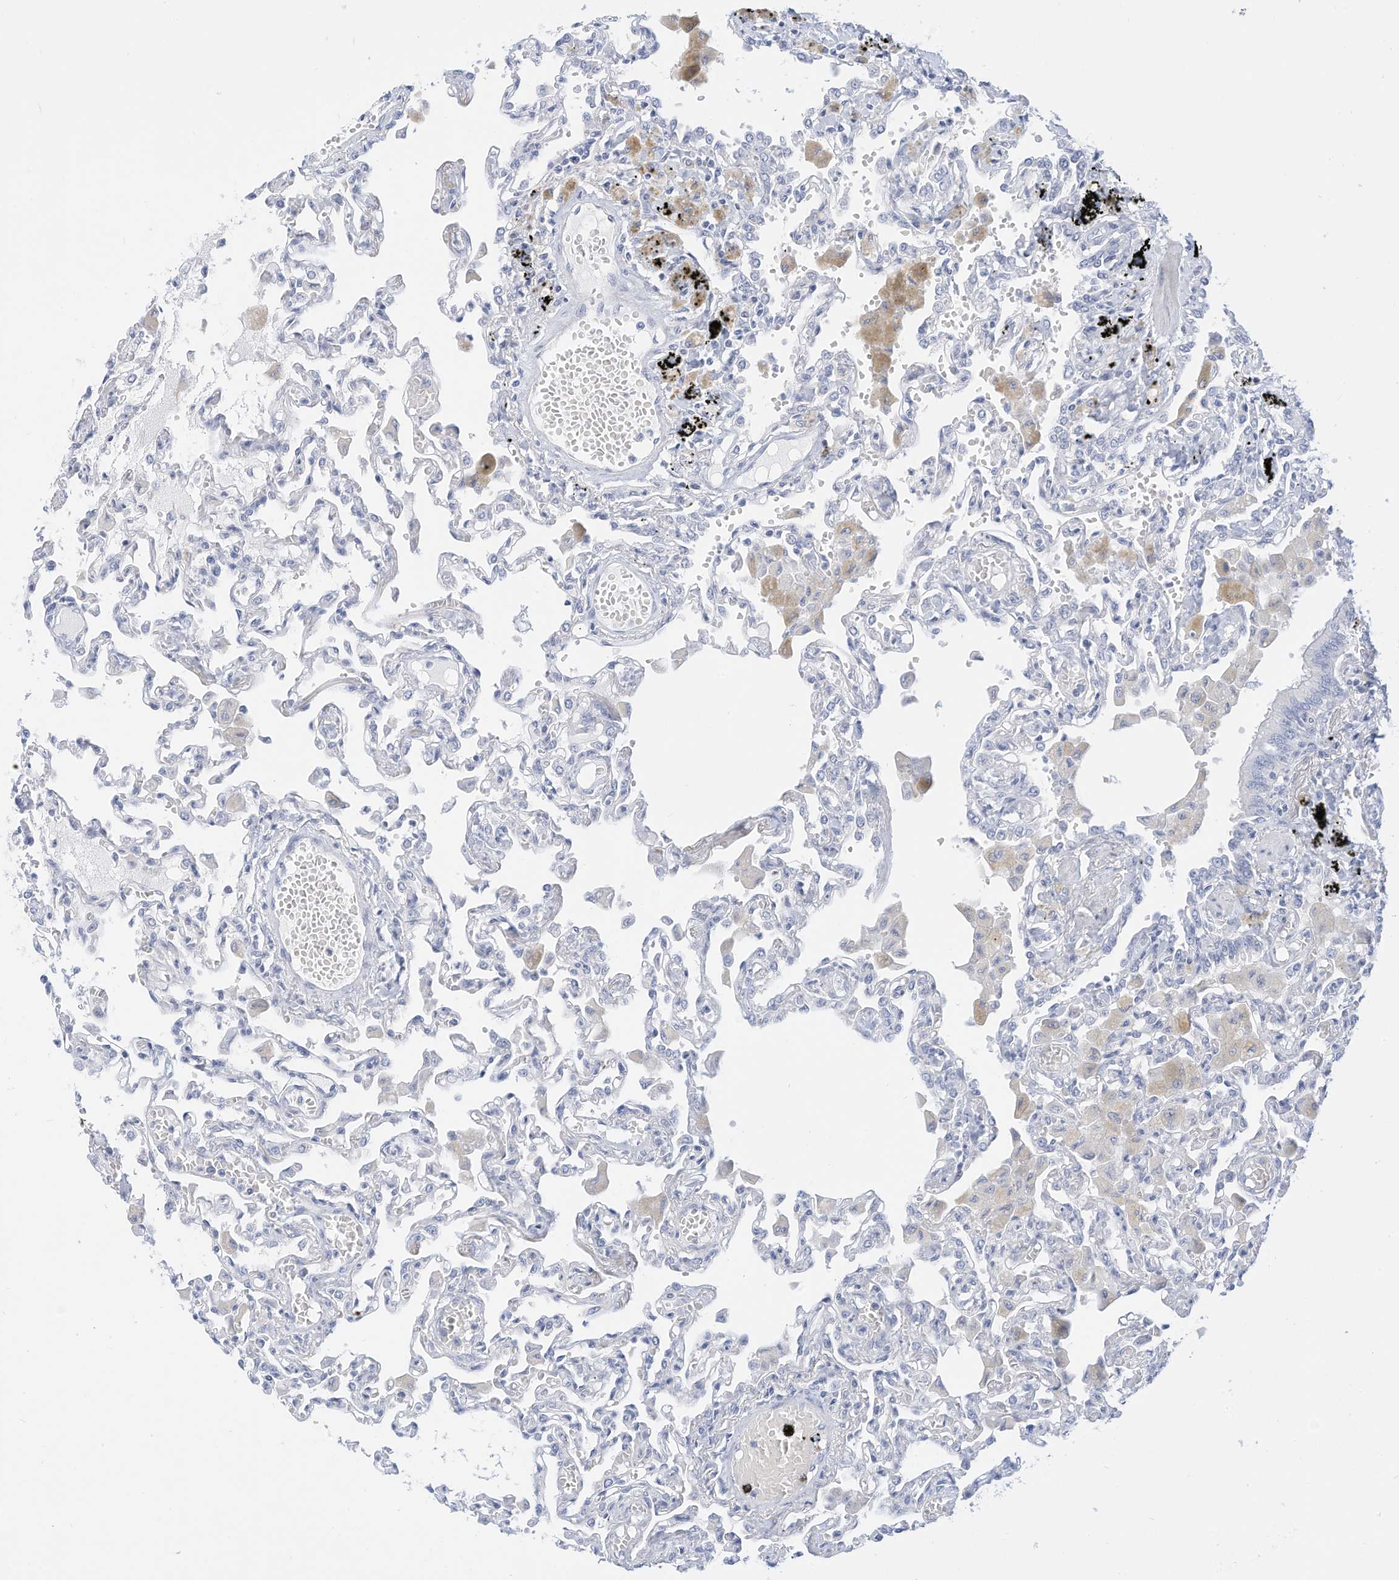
{"staining": {"intensity": "negative", "quantity": "none", "location": "none"}, "tissue": "lung", "cell_type": "Alveolar cells", "image_type": "normal", "snomed": [{"axis": "morphology", "description": "Normal tissue, NOS"}, {"axis": "topography", "description": "Bronchus"}, {"axis": "topography", "description": "Lung"}], "caption": "Immunohistochemical staining of unremarkable lung displays no significant staining in alveolar cells. Brightfield microscopy of immunohistochemistry (IHC) stained with DAB (brown) and hematoxylin (blue), captured at high magnification.", "gene": "SPOCD1", "patient": {"sex": "female", "age": 49}}